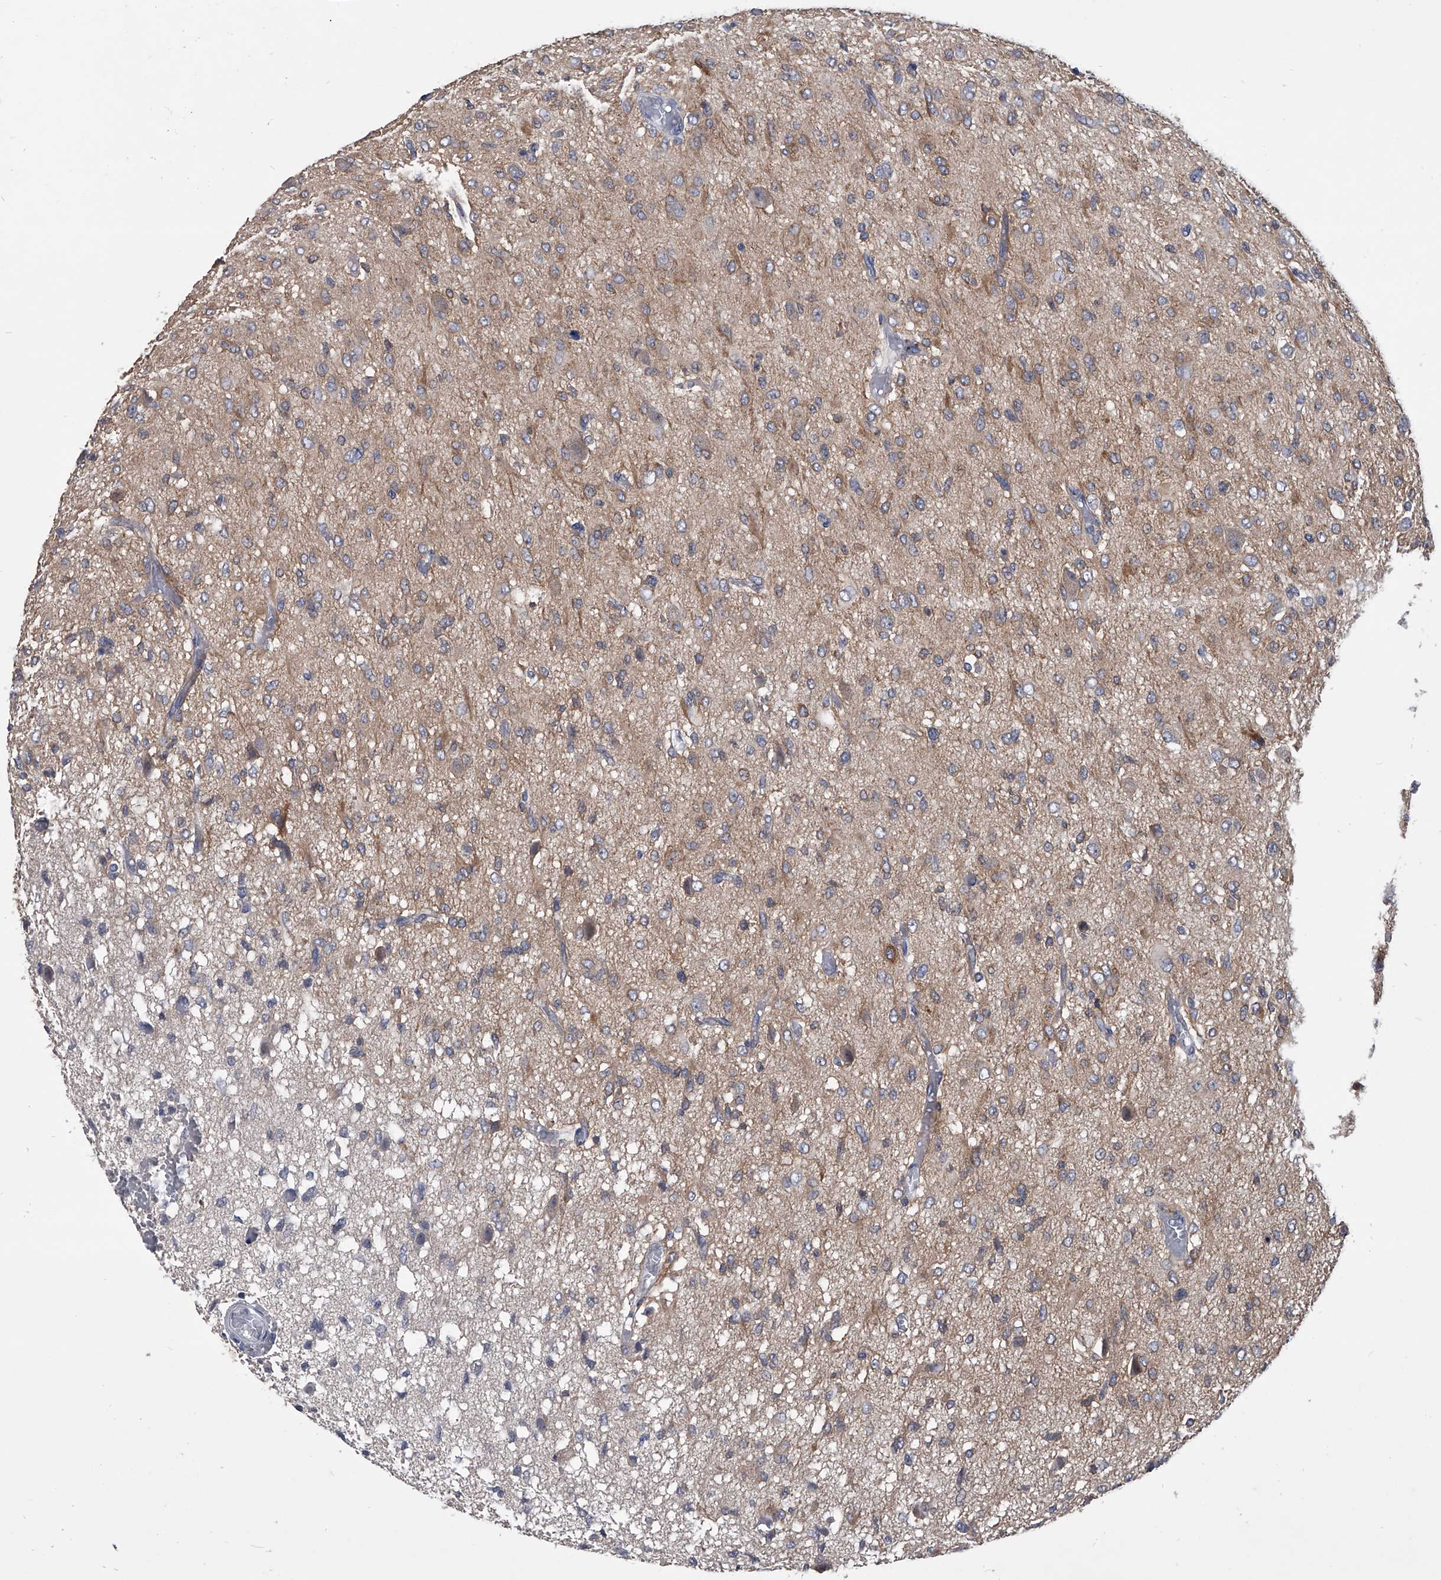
{"staining": {"intensity": "weak", "quantity": "<25%", "location": "cytoplasmic/membranous"}, "tissue": "glioma", "cell_type": "Tumor cells", "image_type": "cancer", "snomed": [{"axis": "morphology", "description": "Glioma, malignant, High grade"}, {"axis": "topography", "description": "Brain"}], "caption": "High power microscopy histopathology image of an immunohistochemistry micrograph of glioma, revealing no significant positivity in tumor cells. (DAB immunohistochemistry with hematoxylin counter stain).", "gene": "MAP4K3", "patient": {"sex": "female", "age": 59}}